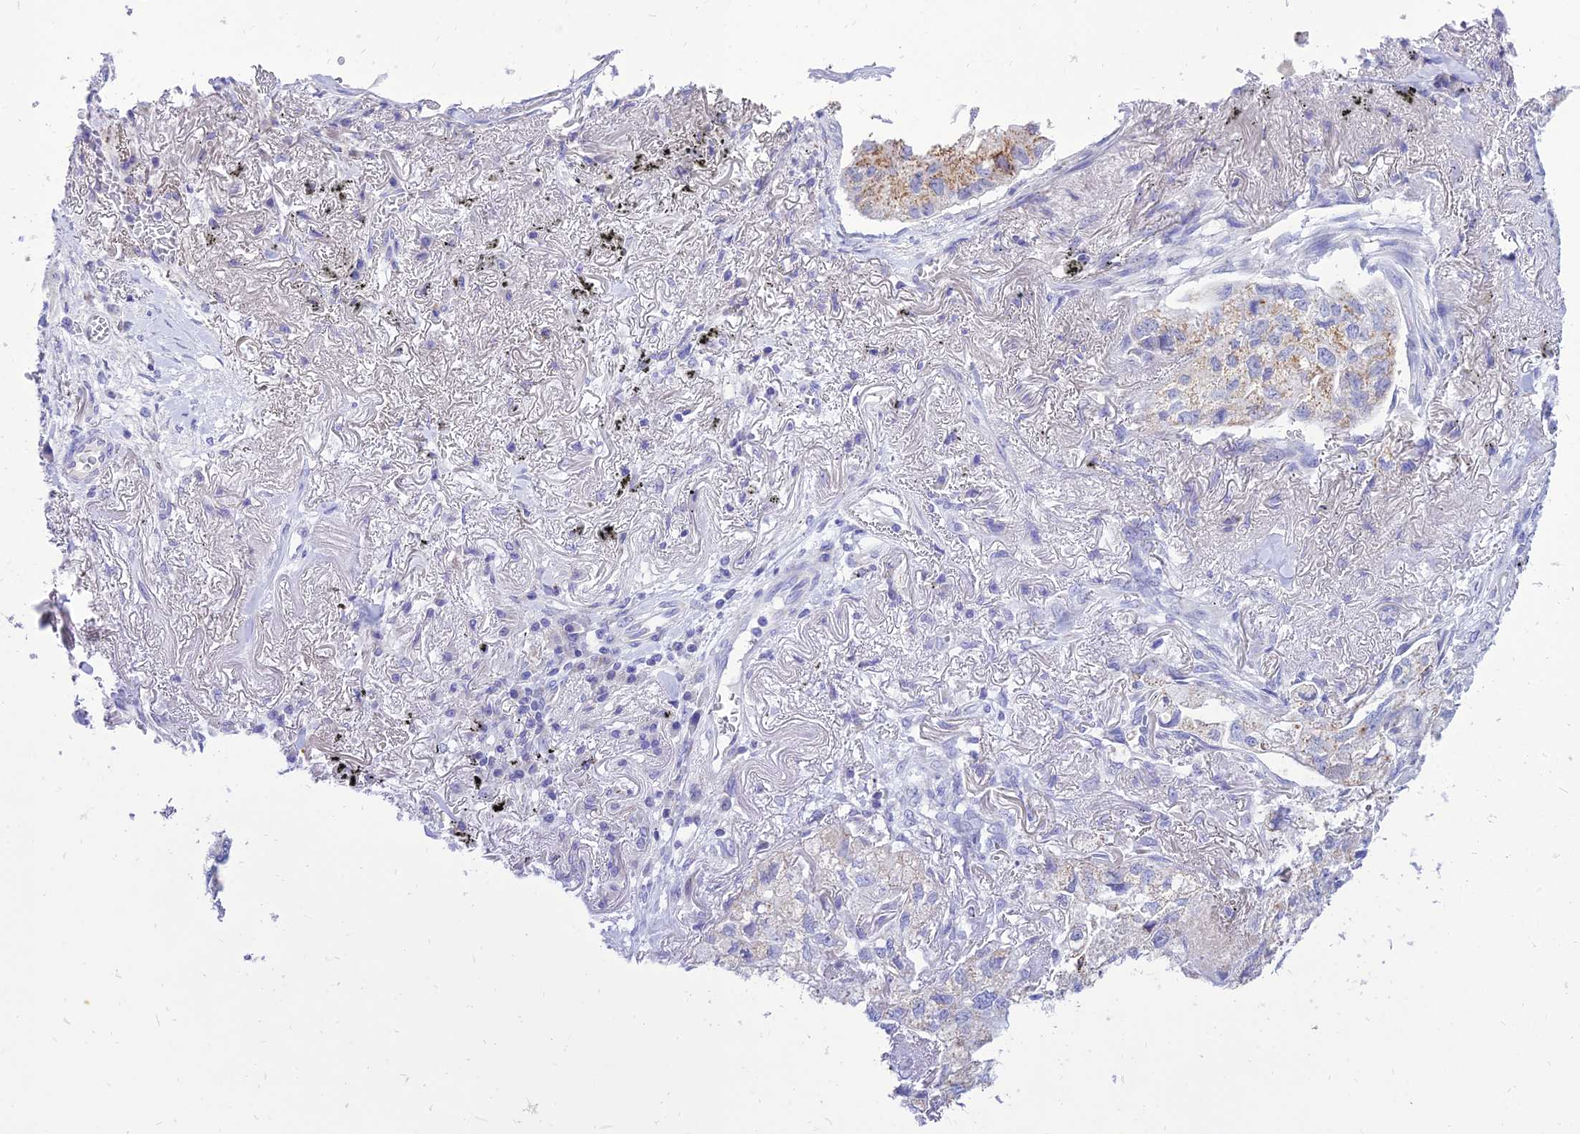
{"staining": {"intensity": "weak", "quantity": "25%-75%", "location": "cytoplasmic/membranous"}, "tissue": "lung cancer", "cell_type": "Tumor cells", "image_type": "cancer", "snomed": [{"axis": "morphology", "description": "Adenocarcinoma, NOS"}, {"axis": "topography", "description": "Lung"}], "caption": "Lung adenocarcinoma stained for a protein shows weak cytoplasmic/membranous positivity in tumor cells.", "gene": "PKN3", "patient": {"sex": "male", "age": 65}}